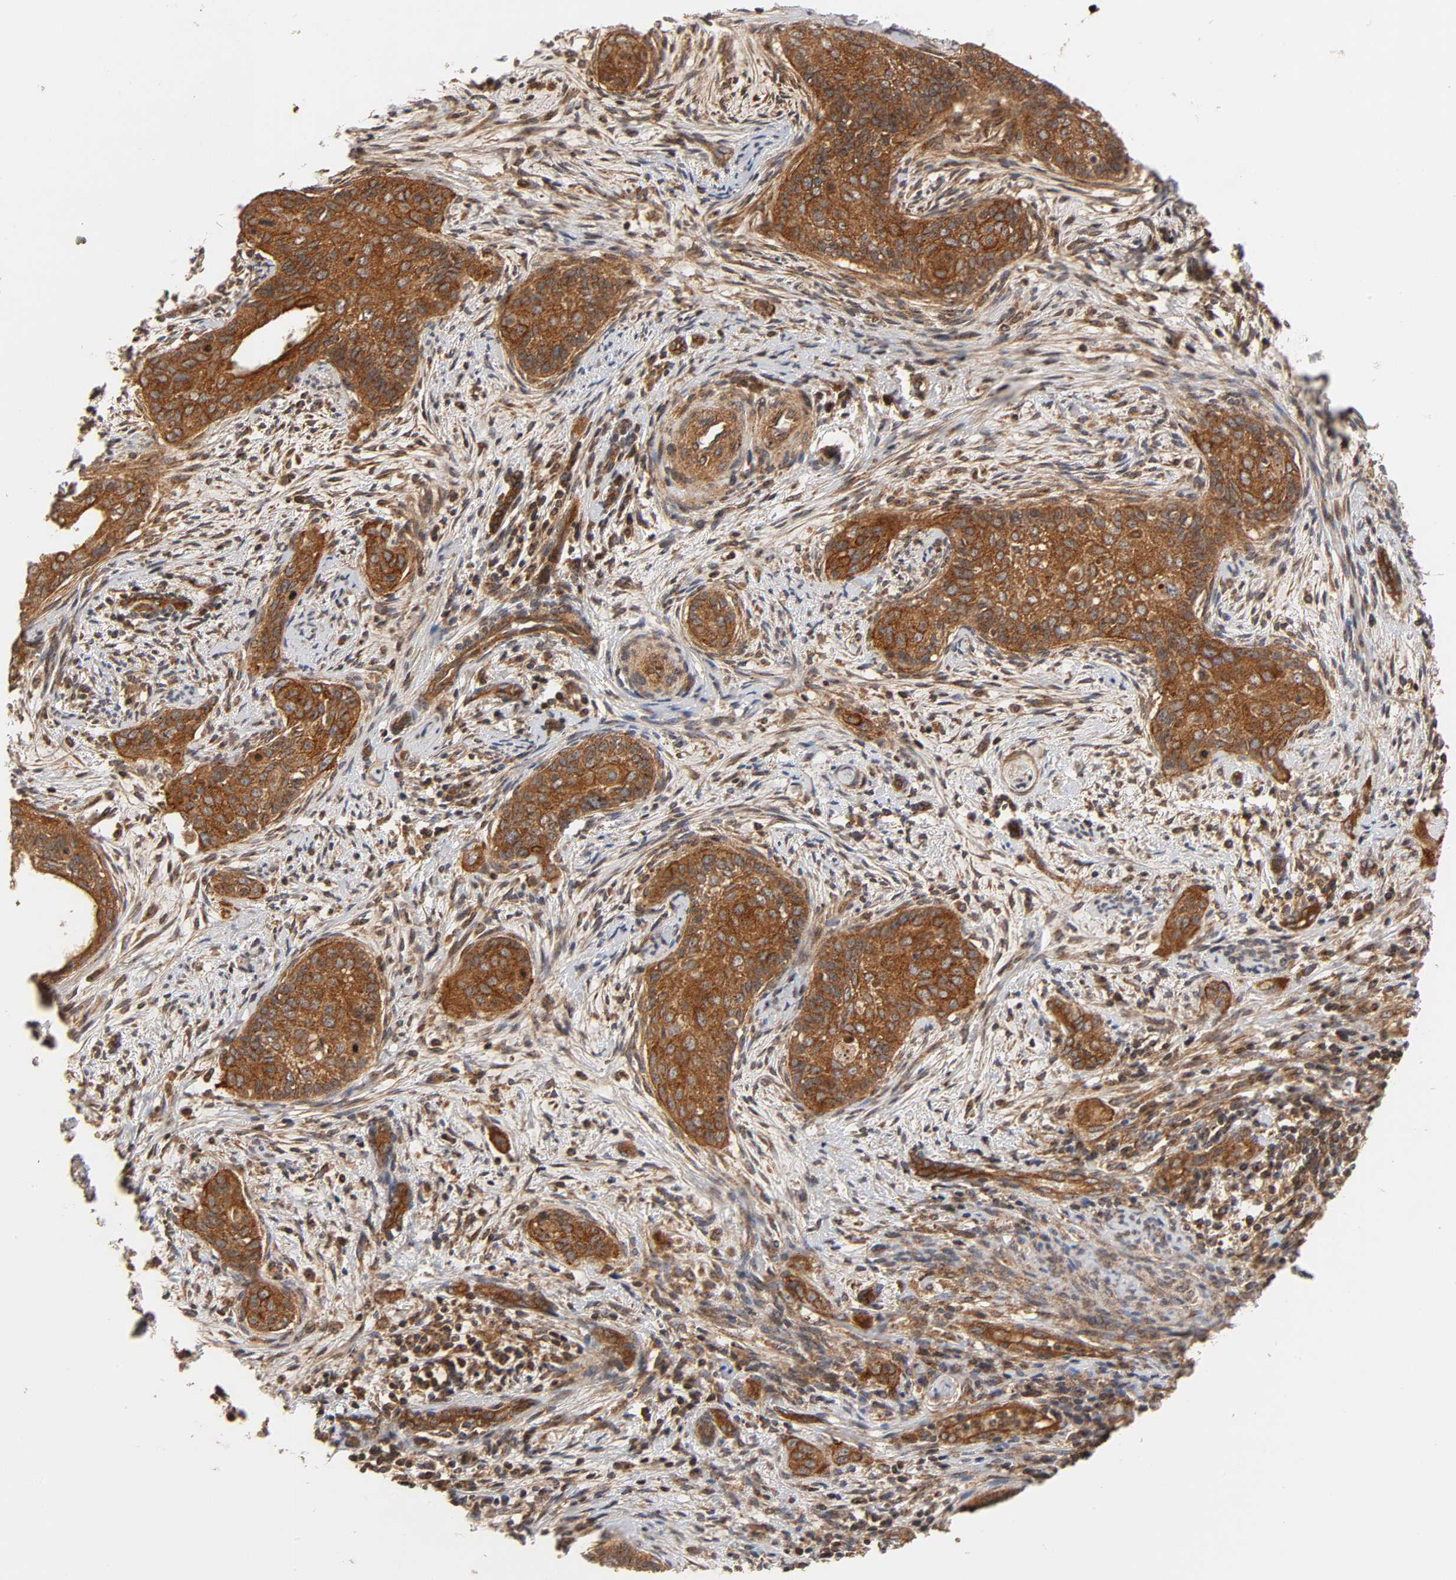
{"staining": {"intensity": "strong", "quantity": ">75%", "location": "cytoplasmic/membranous"}, "tissue": "cervical cancer", "cell_type": "Tumor cells", "image_type": "cancer", "snomed": [{"axis": "morphology", "description": "Squamous cell carcinoma, NOS"}, {"axis": "topography", "description": "Cervix"}], "caption": "Strong cytoplasmic/membranous expression for a protein is seen in approximately >75% of tumor cells of cervical cancer using immunohistochemistry (IHC).", "gene": "IKBKB", "patient": {"sex": "female", "age": 33}}